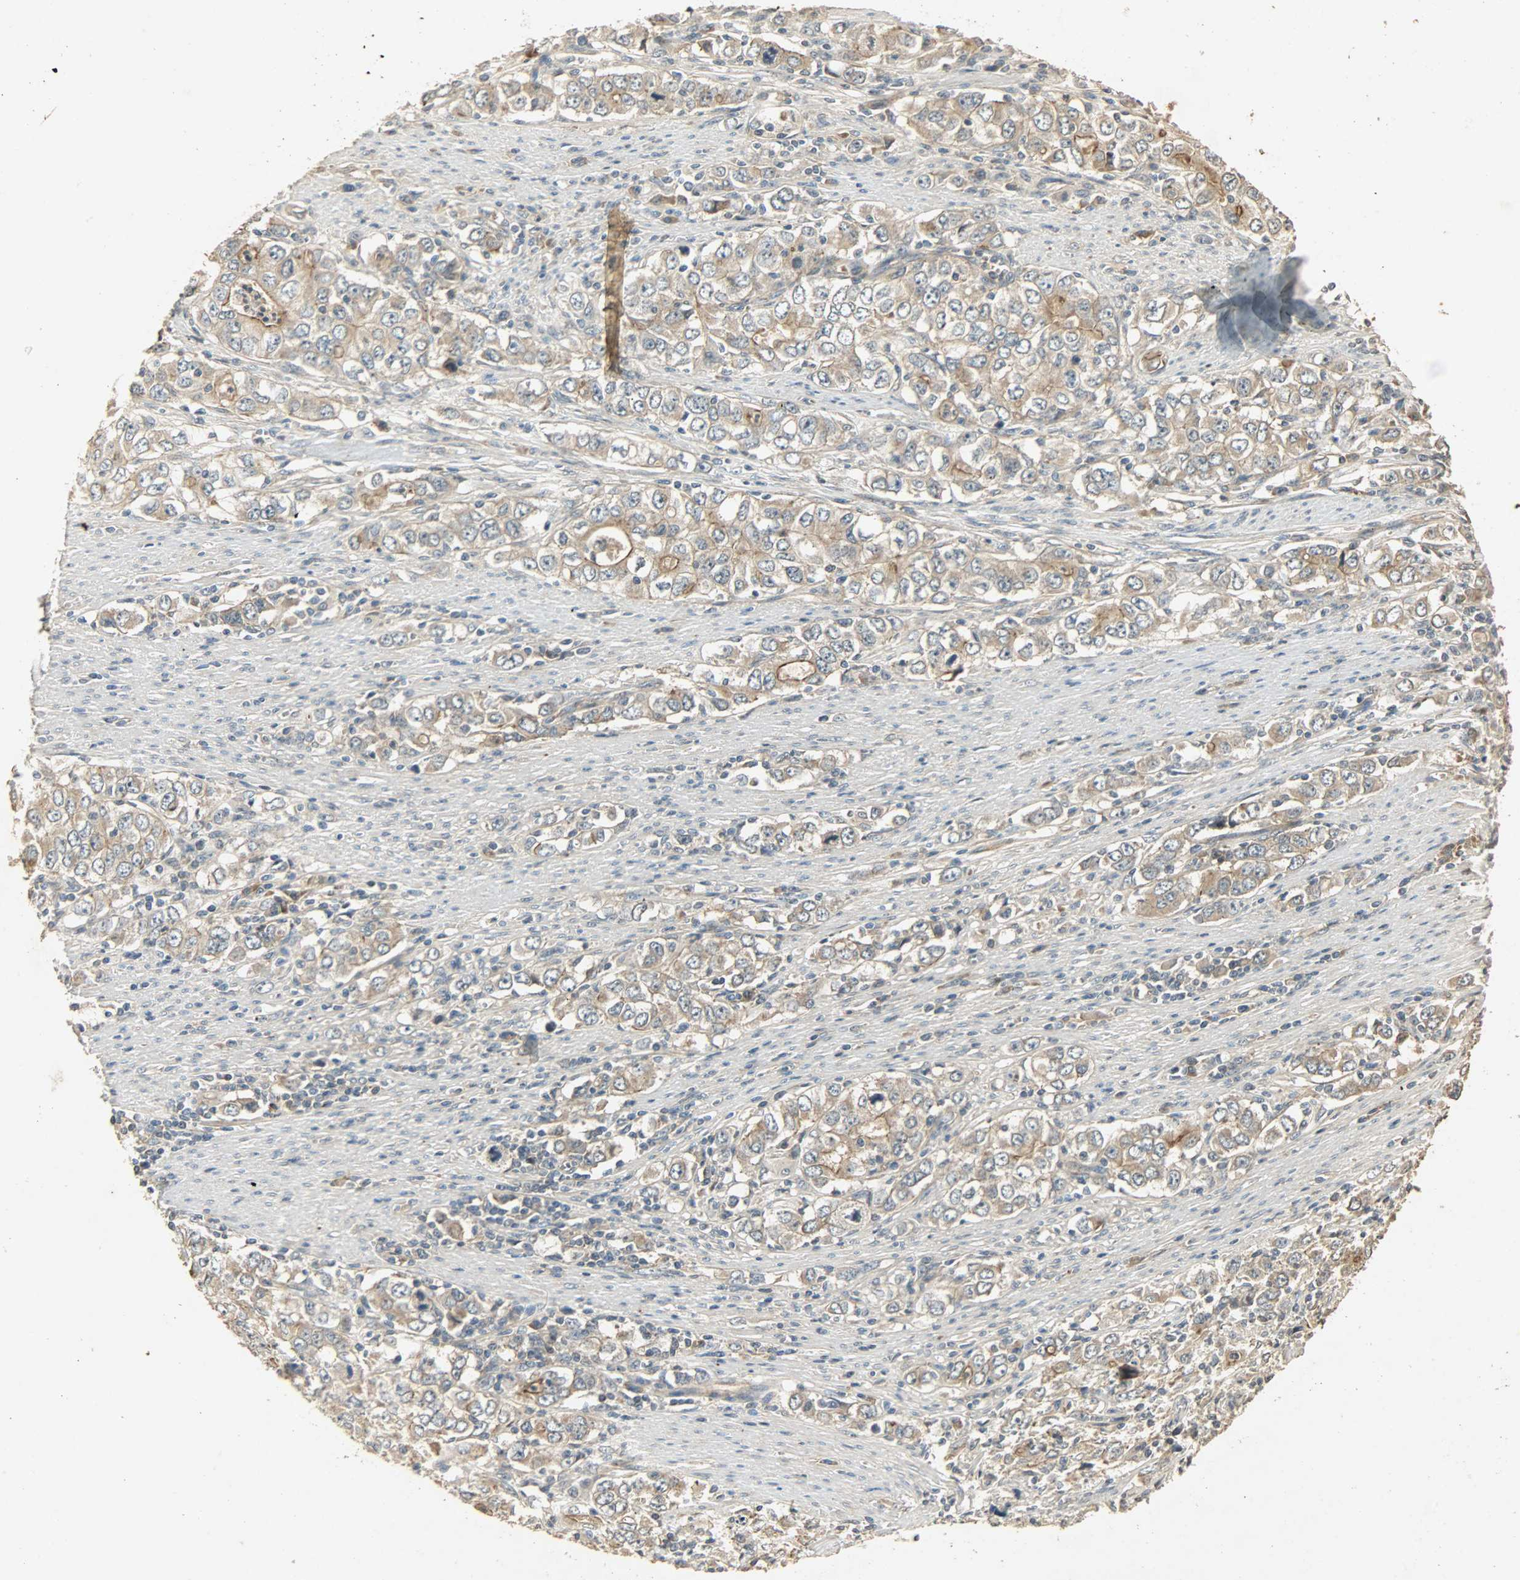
{"staining": {"intensity": "moderate", "quantity": ">75%", "location": "cytoplasmic/membranous"}, "tissue": "stomach cancer", "cell_type": "Tumor cells", "image_type": "cancer", "snomed": [{"axis": "morphology", "description": "Adenocarcinoma, NOS"}, {"axis": "topography", "description": "Stomach, lower"}], "caption": "Stomach cancer (adenocarcinoma) was stained to show a protein in brown. There is medium levels of moderate cytoplasmic/membranous expression in approximately >75% of tumor cells.", "gene": "ATP2B1", "patient": {"sex": "female", "age": 72}}